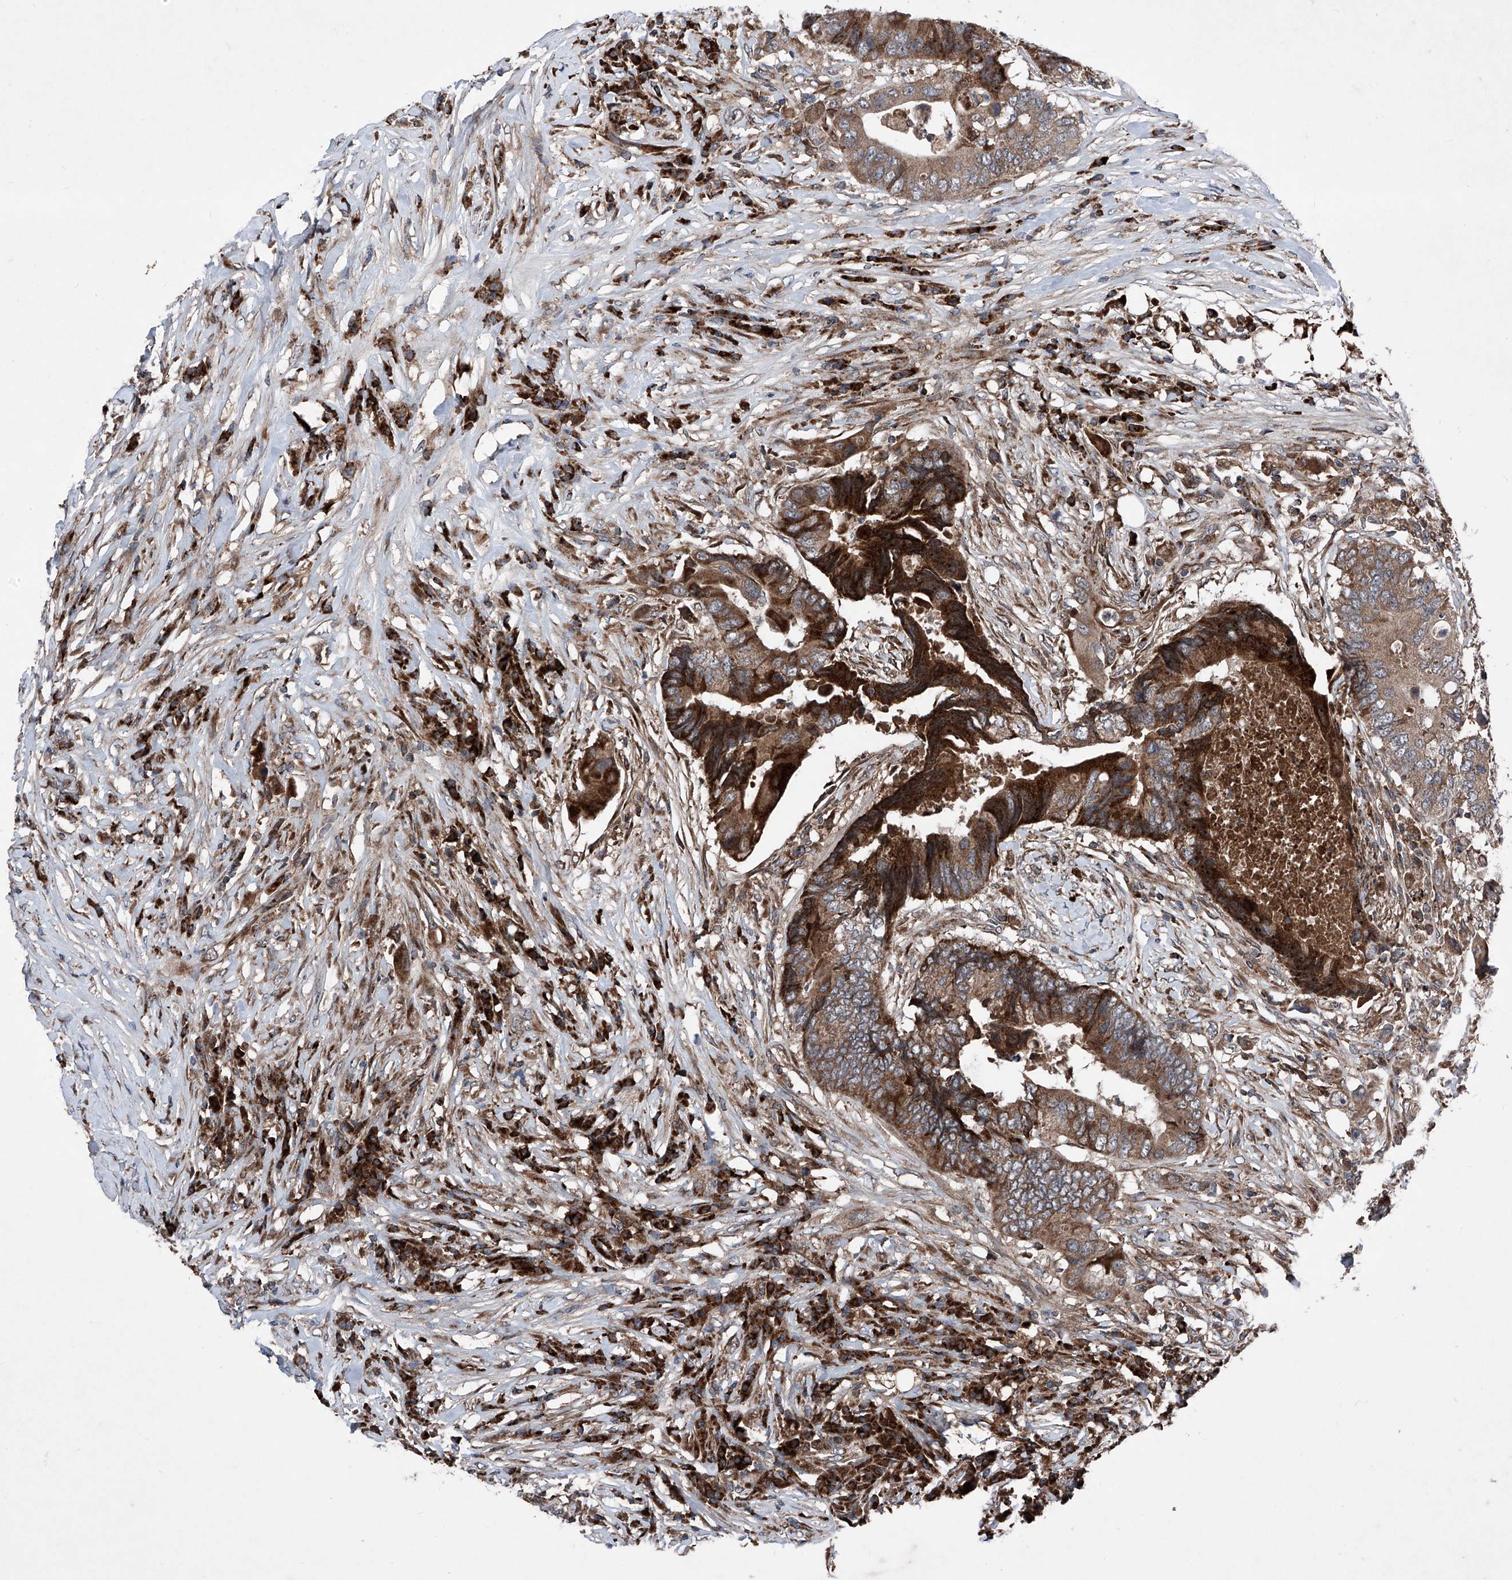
{"staining": {"intensity": "strong", "quantity": ">75%", "location": "cytoplasmic/membranous"}, "tissue": "colorectal cancer", "cell_type": "Tumor cells", "image_type": "cancer", "snomed": [{"axis": "morphology", "description": "Adenocarcinoma, NOS"}, {"axis": "topography", "description": "Colon"}], "caption": "This is an image of immunohistochemistry (IHC) staining of colorectal cancer, which shows strong expression in the cytoplasmic/membranous of tumor cells.", "gene": "DAD1", "patient": {"sex": "male", "age": 71}}